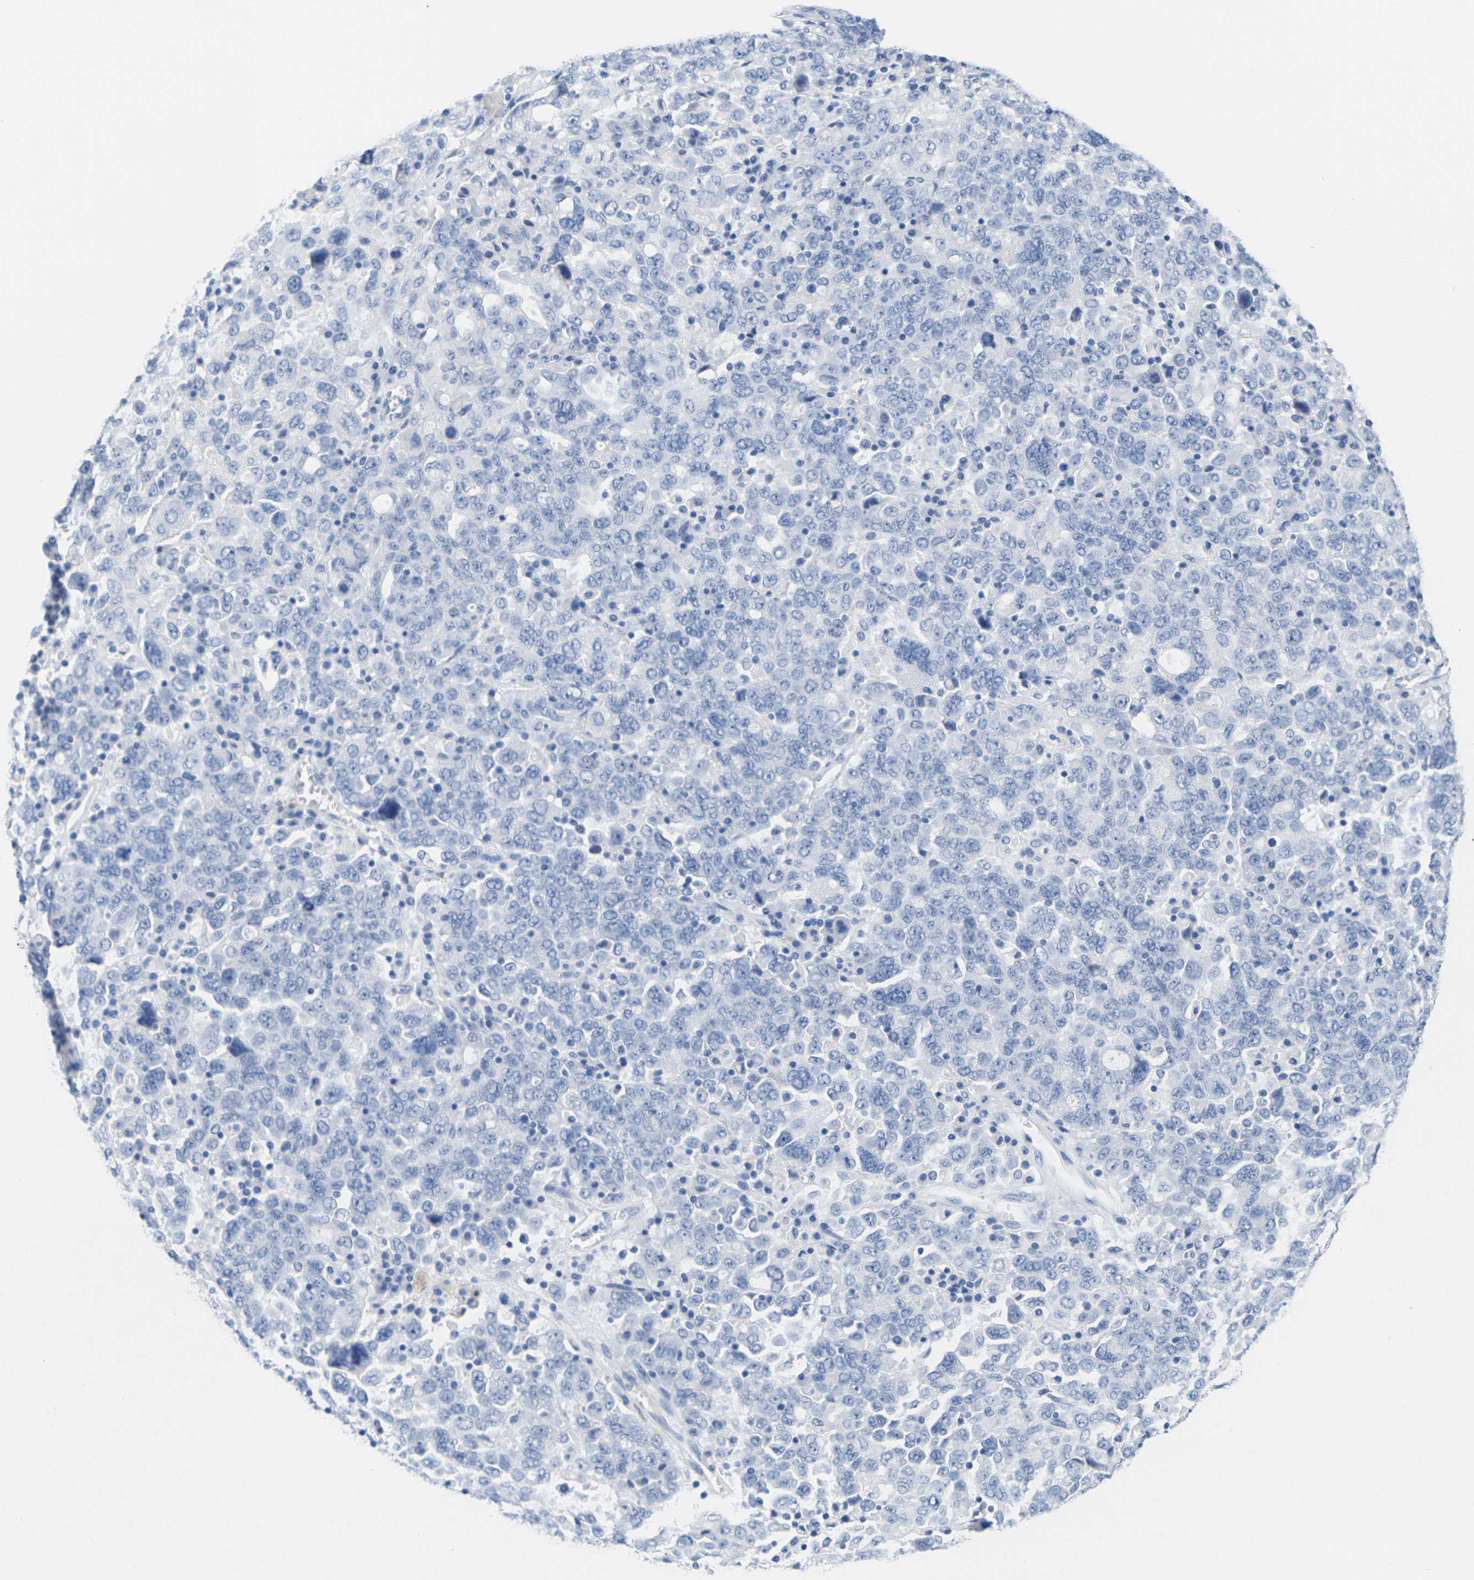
{"staining": {"intensity": "negative", "quantity": "none", "location": "none"}, "tissue": "ovarian cancer", "cell_type": "Tumor cells", "image_type": "cancer", "snomed": [{"axis": "morphology", "description": "Carcinoma, endometroid"}, {"axis": "topography", "description": "Ovary"}], "caption": "Protein analysis of ovarian cancer shows no significant expression in tumor cells. (DAB (3,3'-diaminobenzidine) immunohistochemistry visualized using brightfield microscopy, high magnification).", "gene": "CNN1", "patient": {"sex": "female", "age": 62}}